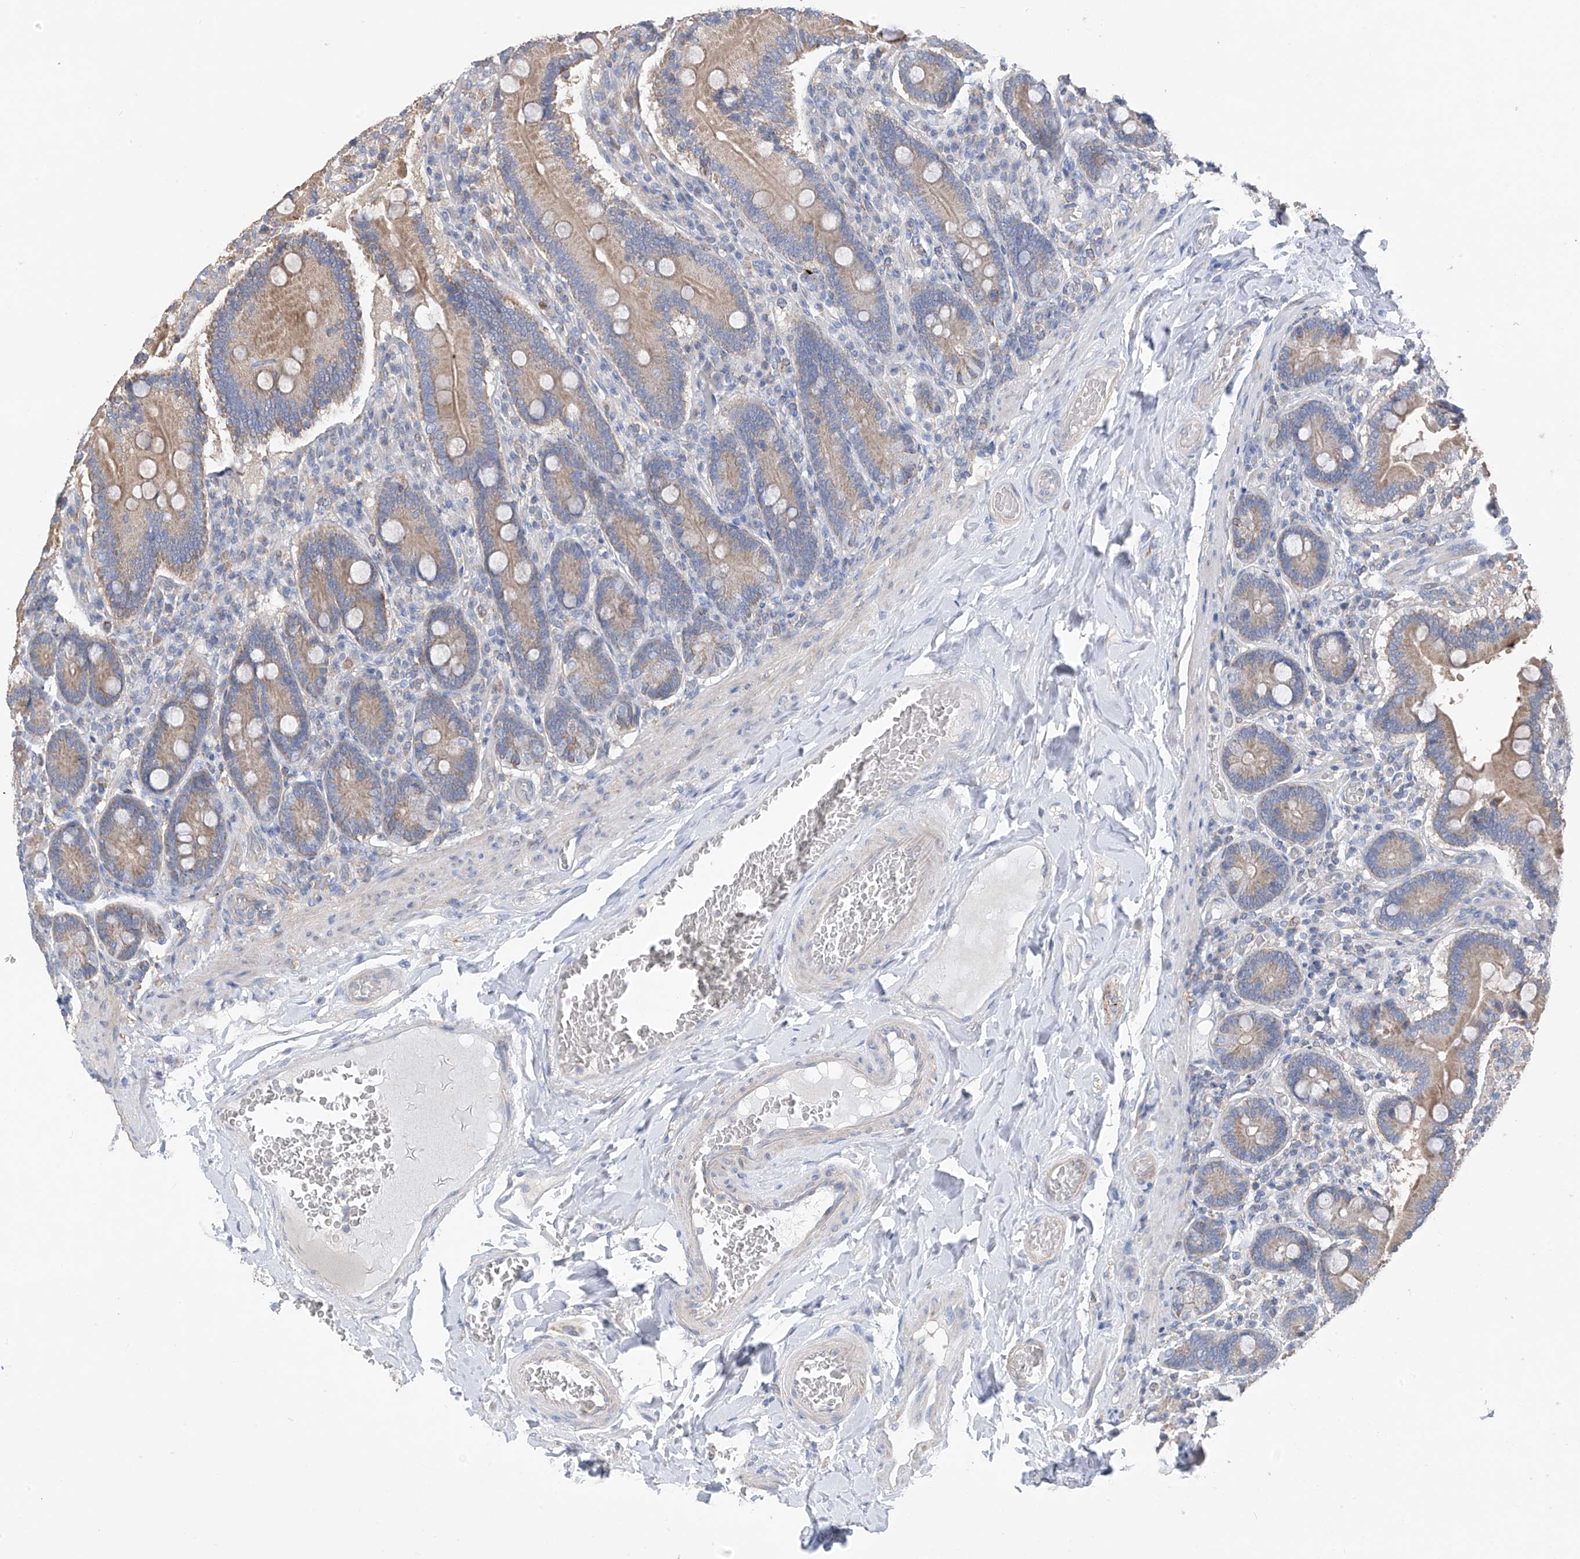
{"staining": {"intensity": "moderate", "quantity": ">75%", "location": "cytoplasmic/membranous"}, "tissue": "duodenum", "cell_type": "Glandular cells", "image_type": "normal", "snomed": [{"axis": "morphology", "description": "Normal tissue, NOS"}, {"axis": "topography", "description": "Duodenum"}], "caption": "Unremarkable duodenum demonstrates moderate cytoplasmic/membranous staining in about >75% of glandular cells The protein of interest is stained brown, and the nuclei are stained in blue (DAB IHC with brightfield microscopy, high magnification)..", "gene": "SYN3", "patient": {"sex": "female", "age": 62}}